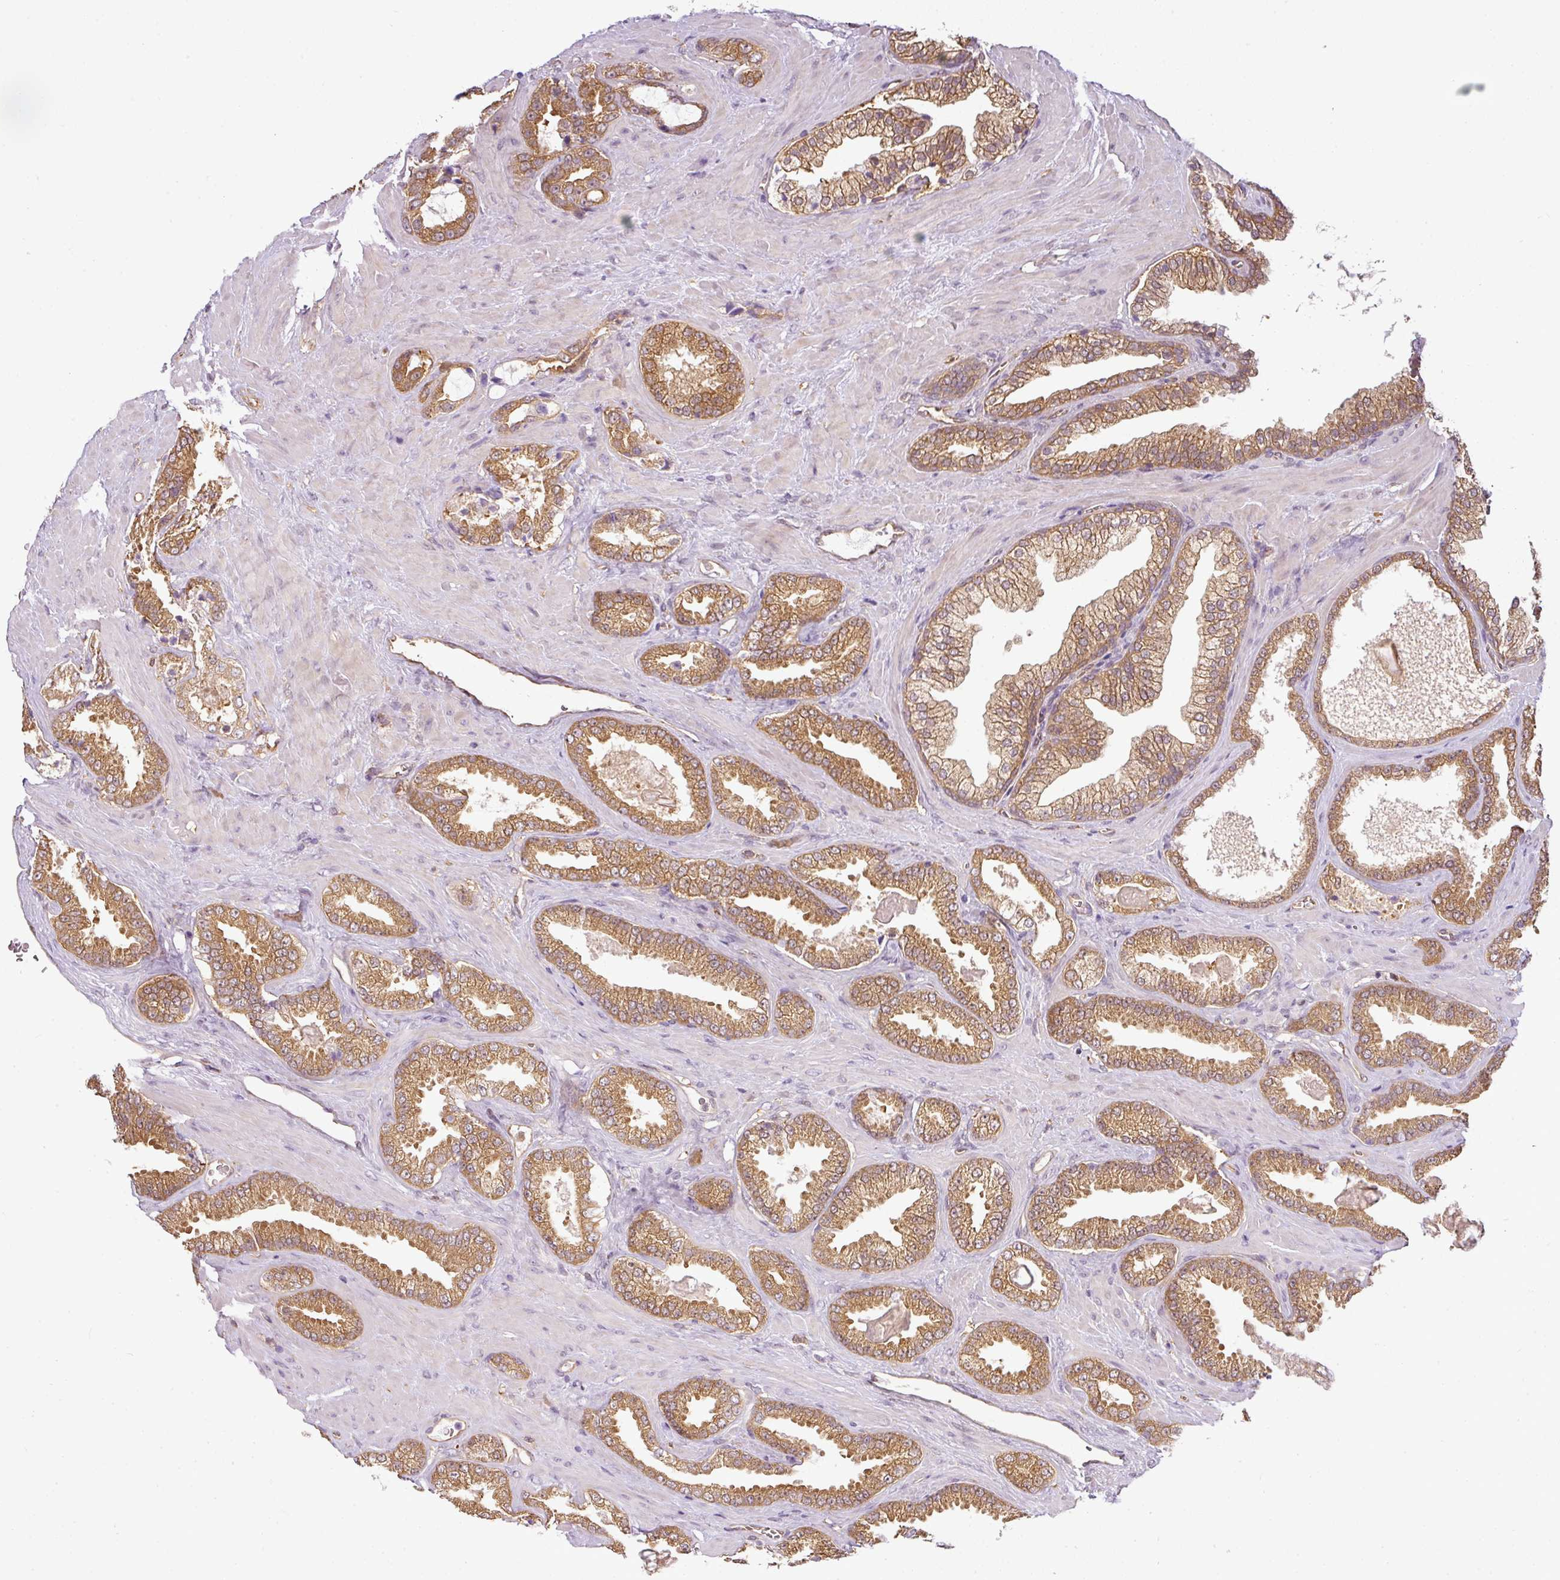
{"staining": {"intensity": "moderate", "quantity": ">75%", "location": "cytoplasmic/membranous"}, "tissue": "prostate cancer", "cell_type": "Tumor cells", "image_type": "cancer", "snomed": [{"axis": "morphology", "description": "Adenocarcinoma, Low grade"}, {"axis": "topography", "description": "Prostate"}], "caption": "About >75% of tumor cells in human prostate low-grade adenocarcinoma show moderate cytoplasmic/membranous protein positivity as visualized by brown immunohistochemical staining.", "gene": "ANKRD18A", "patient": {"sex": "male", "age": 62}}